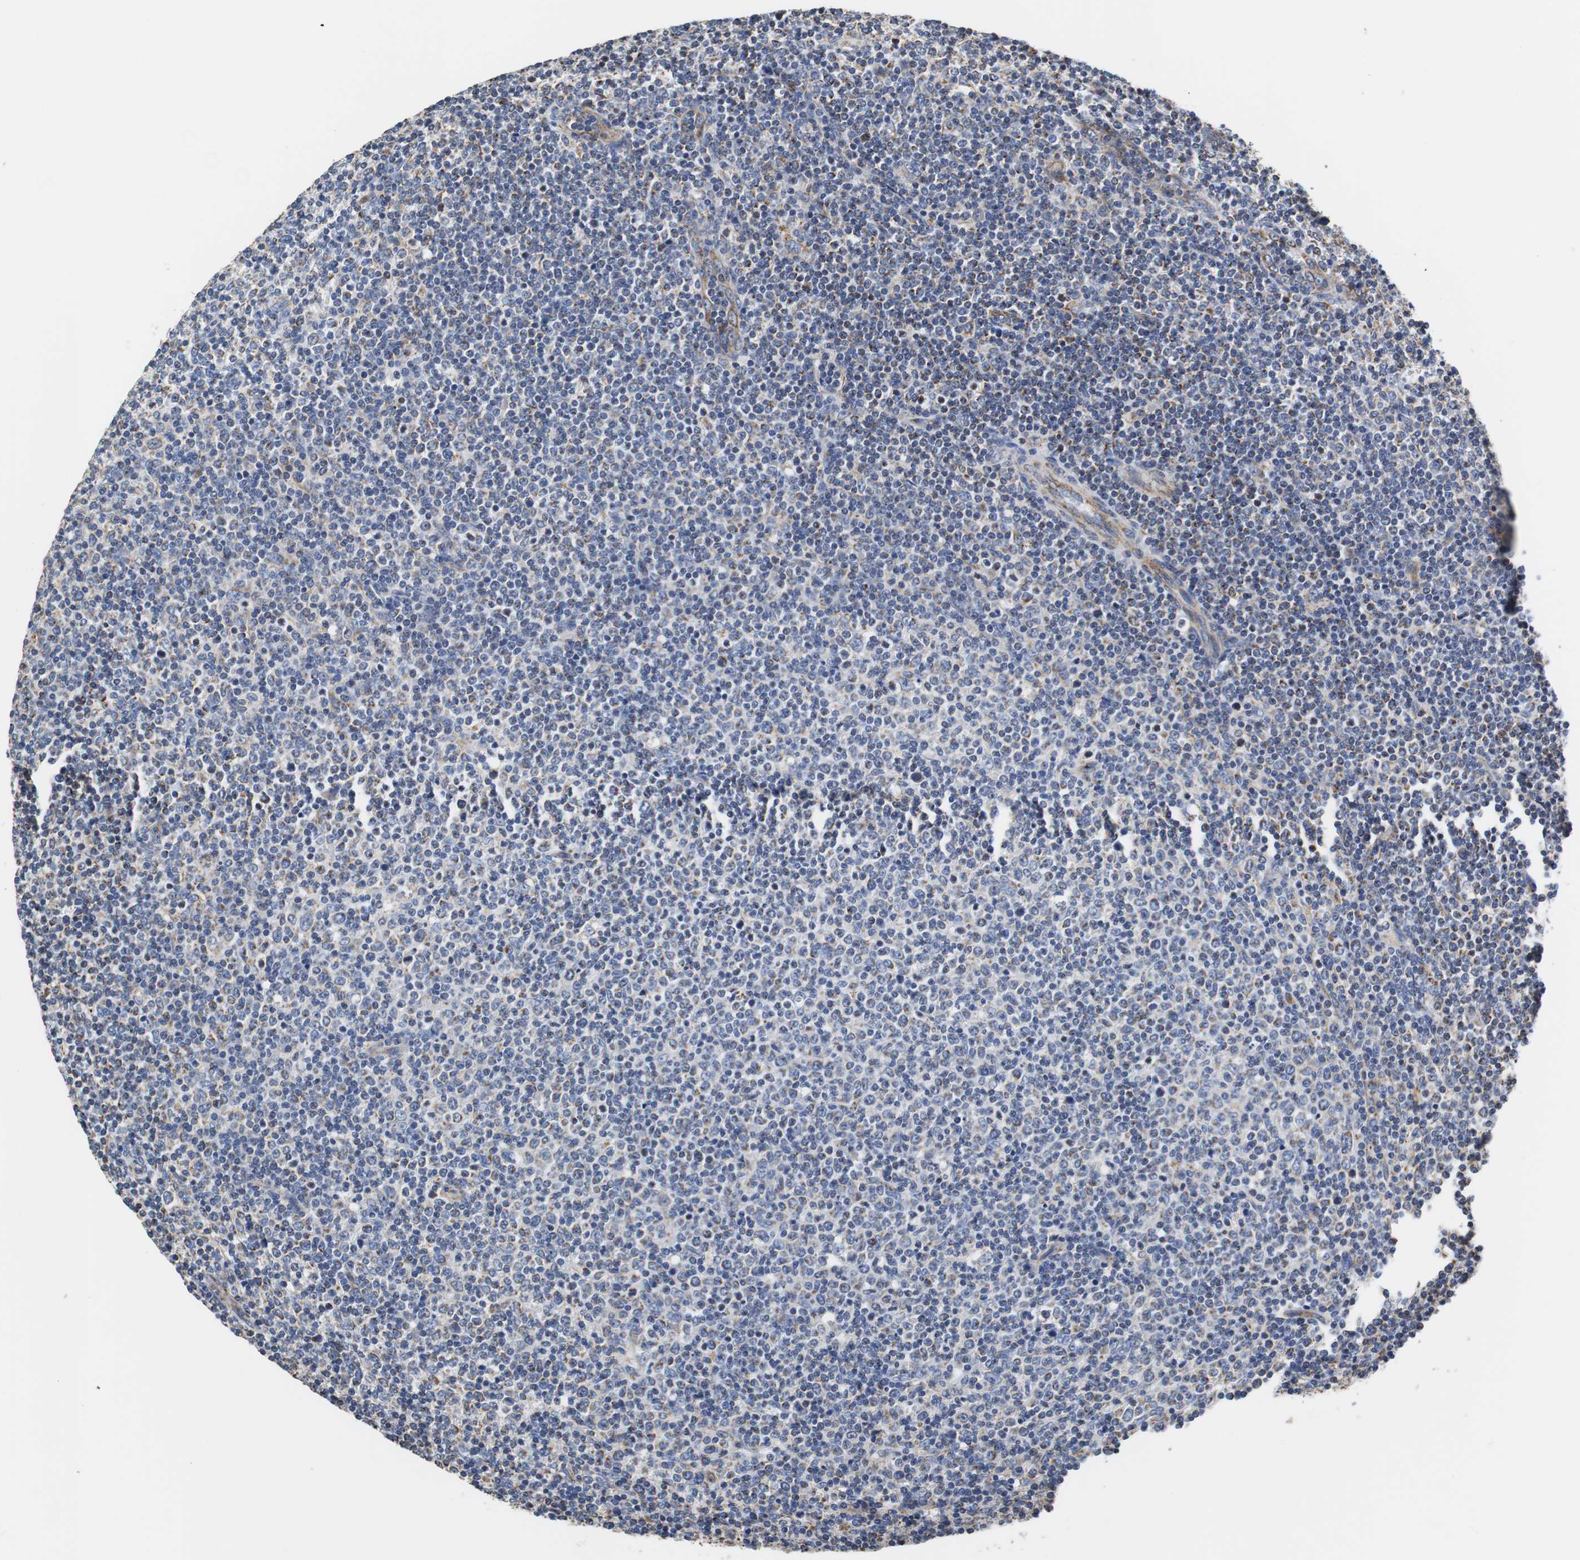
{"staining": {"intensity": "negative", "quantity": "none", "location": "none"}, "tissue": "lymphoma", "cell_type": "Tumor cells", "image_type": "cancer", "snomed": [{"axis": "morphology", "description": "Malignant lymphoma, non-Hodgkin's type, Low grade"}, {"axis": "topography", "description": "Lymph node"}], "caption": "The immunohistochemistry image has no significant expression in tumor cells of malignant lymphoma, non-Hodgkin's type (low-grade) tissue.", "gene": "PCK1", "patient": {"sex": "male", "age": 70}}